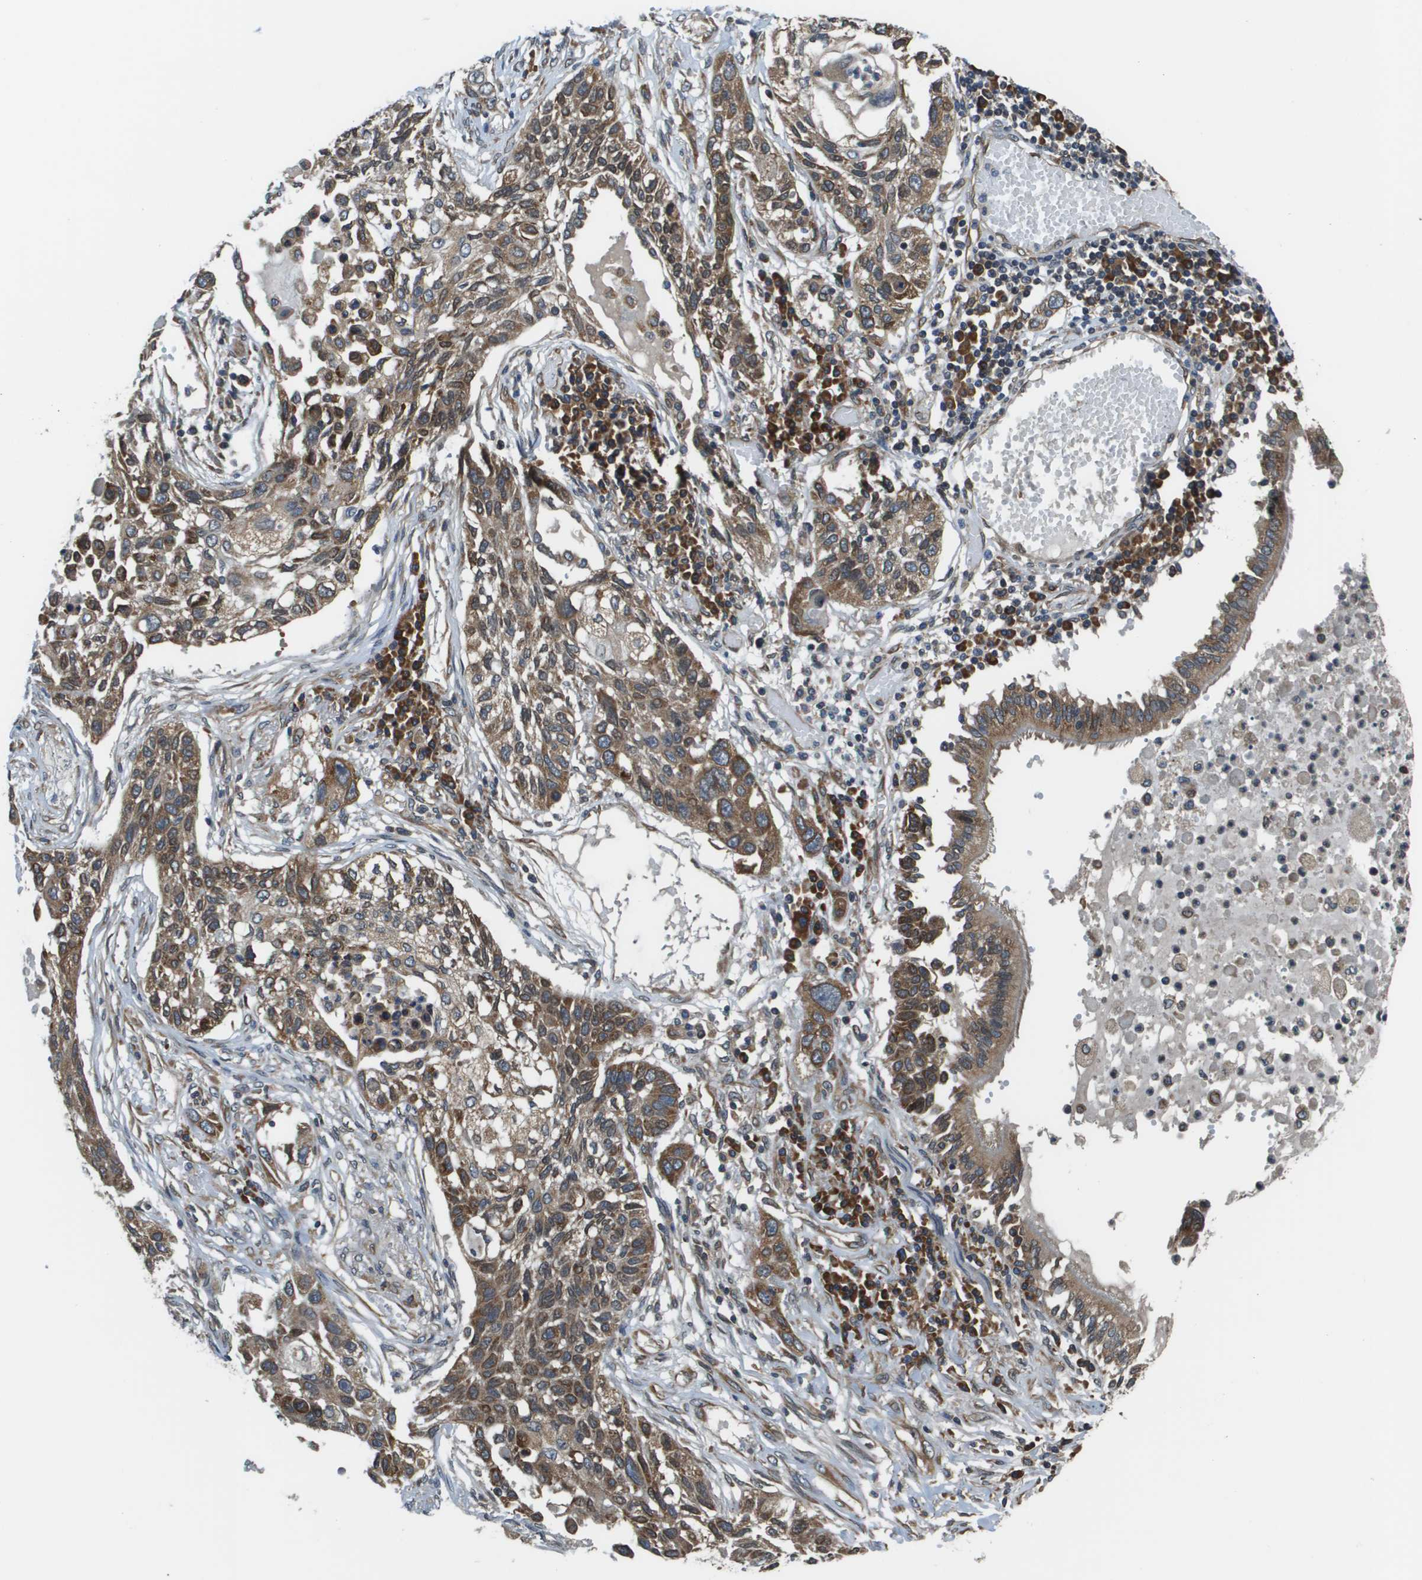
{"staining": {"intensity": "moderate", "quantity": ">75%", "location": "cytoplasmic/membranous"}, "tissue": "lung cancer", "cell_type": "Tumor cells", "image_type": "cancer", "snomed": [{"axis": "morphology", "description": "Squamous cell carcinoma, NOS"}, {"axis": "topography", "description": "Lung"}], "caption": "DAB immunohistochemical staining of squamous cell carcinoma (lung) demonstrates moderate cytoplasmic/membranous protein expression in approximately >75% of tumor cells.", "gene": "SEC62", "patient": {"sex": "male", "age": 71}}